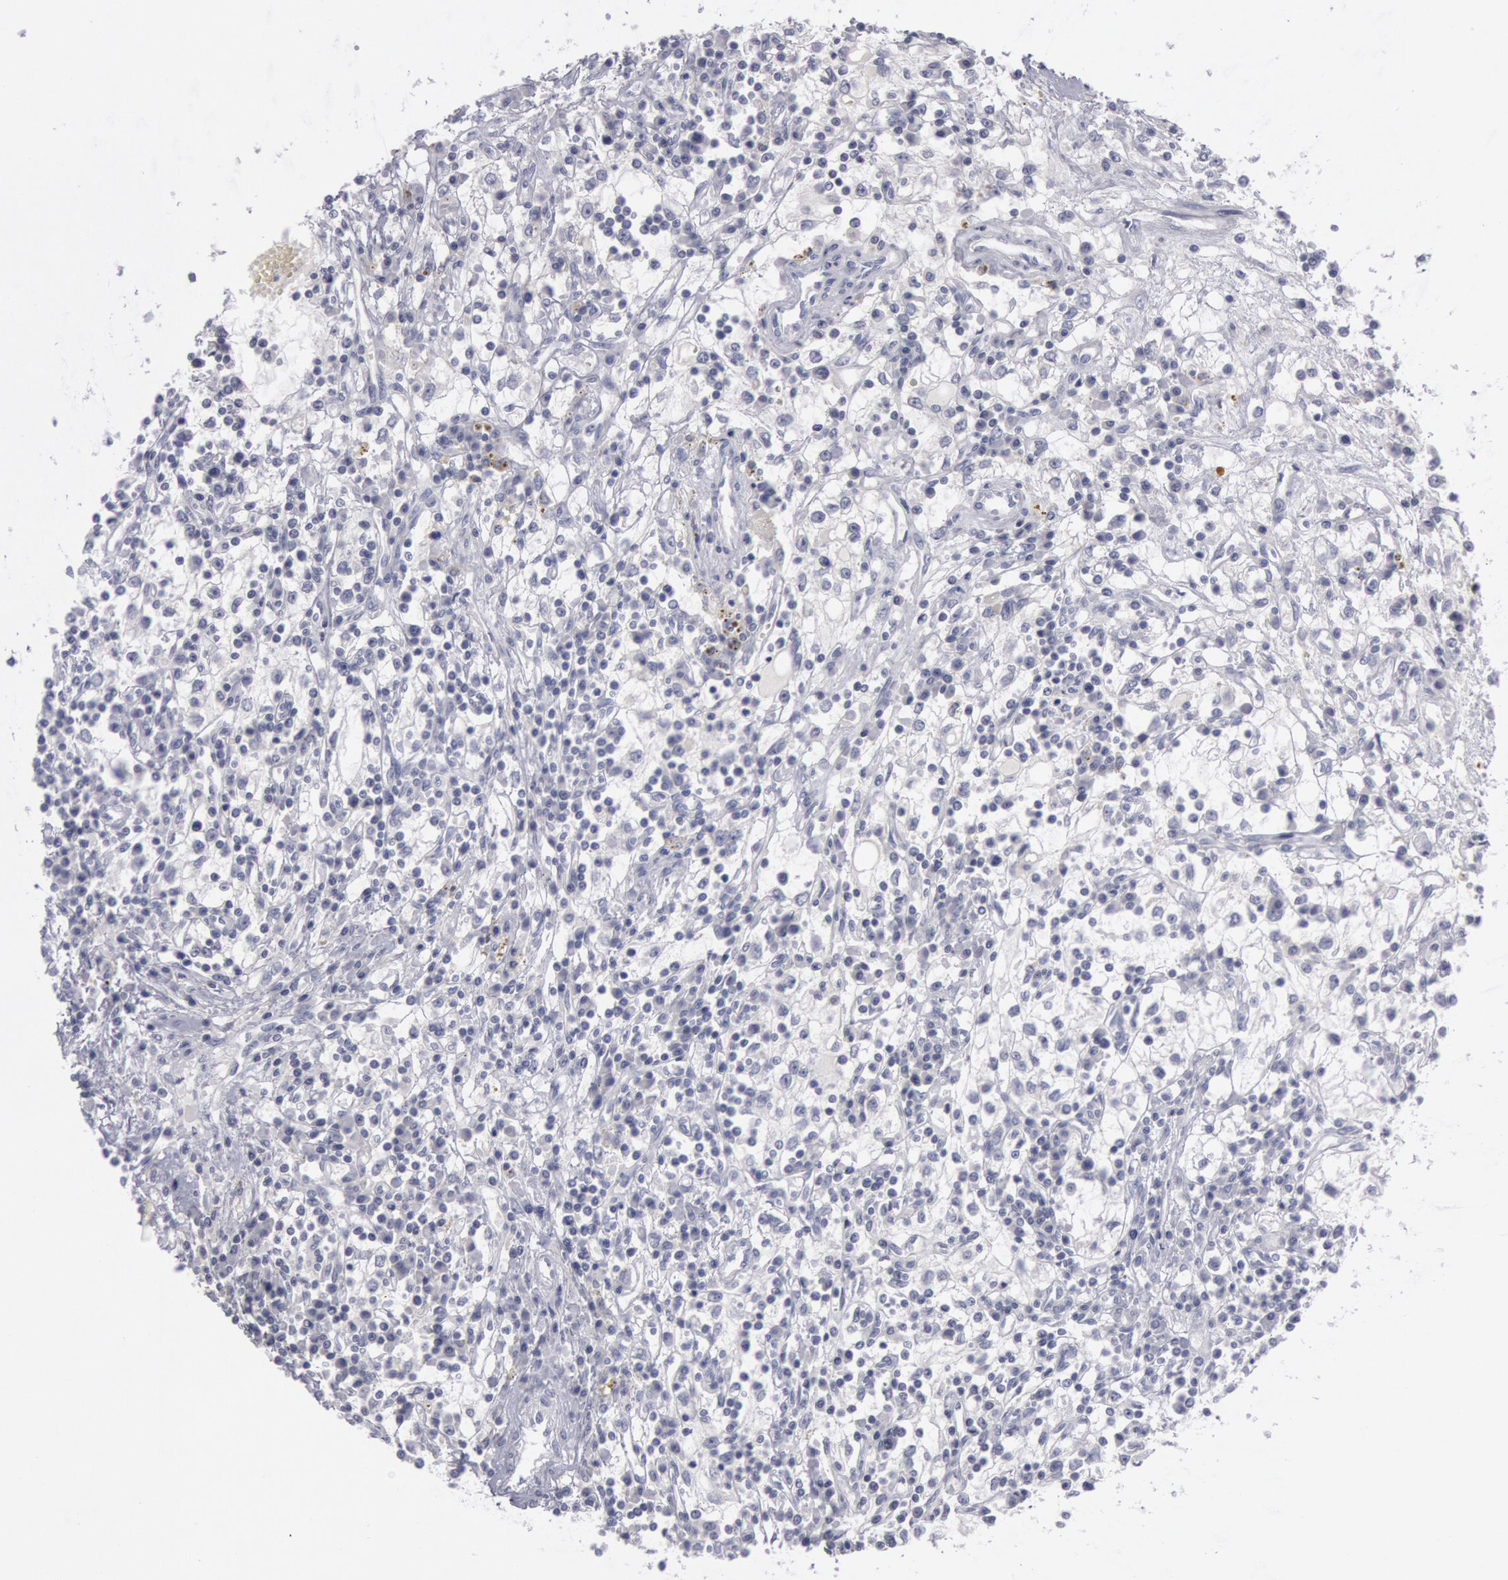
{"staining": {"intensity": "negative", "quantity": "none", "location": "none"}, "tissue": "renal cancer", "cell_type": "Tumor cells", "image_type": "cancer", "snomed": [{"axis": "morphology", "description": "Adenocarcinoma, NOS"}, {"axis": "topography", "description": "Kidney"}], "caption": "IHC histopathology image of neoplastic tissue: human renal adenocarcinoma stained with DAB (3,3'-diaminobenzidine) demonstrates no significant protein positivity in tumor cells.", "gene": "KRT16", "patient": {"sex": "male", "age": 82}}